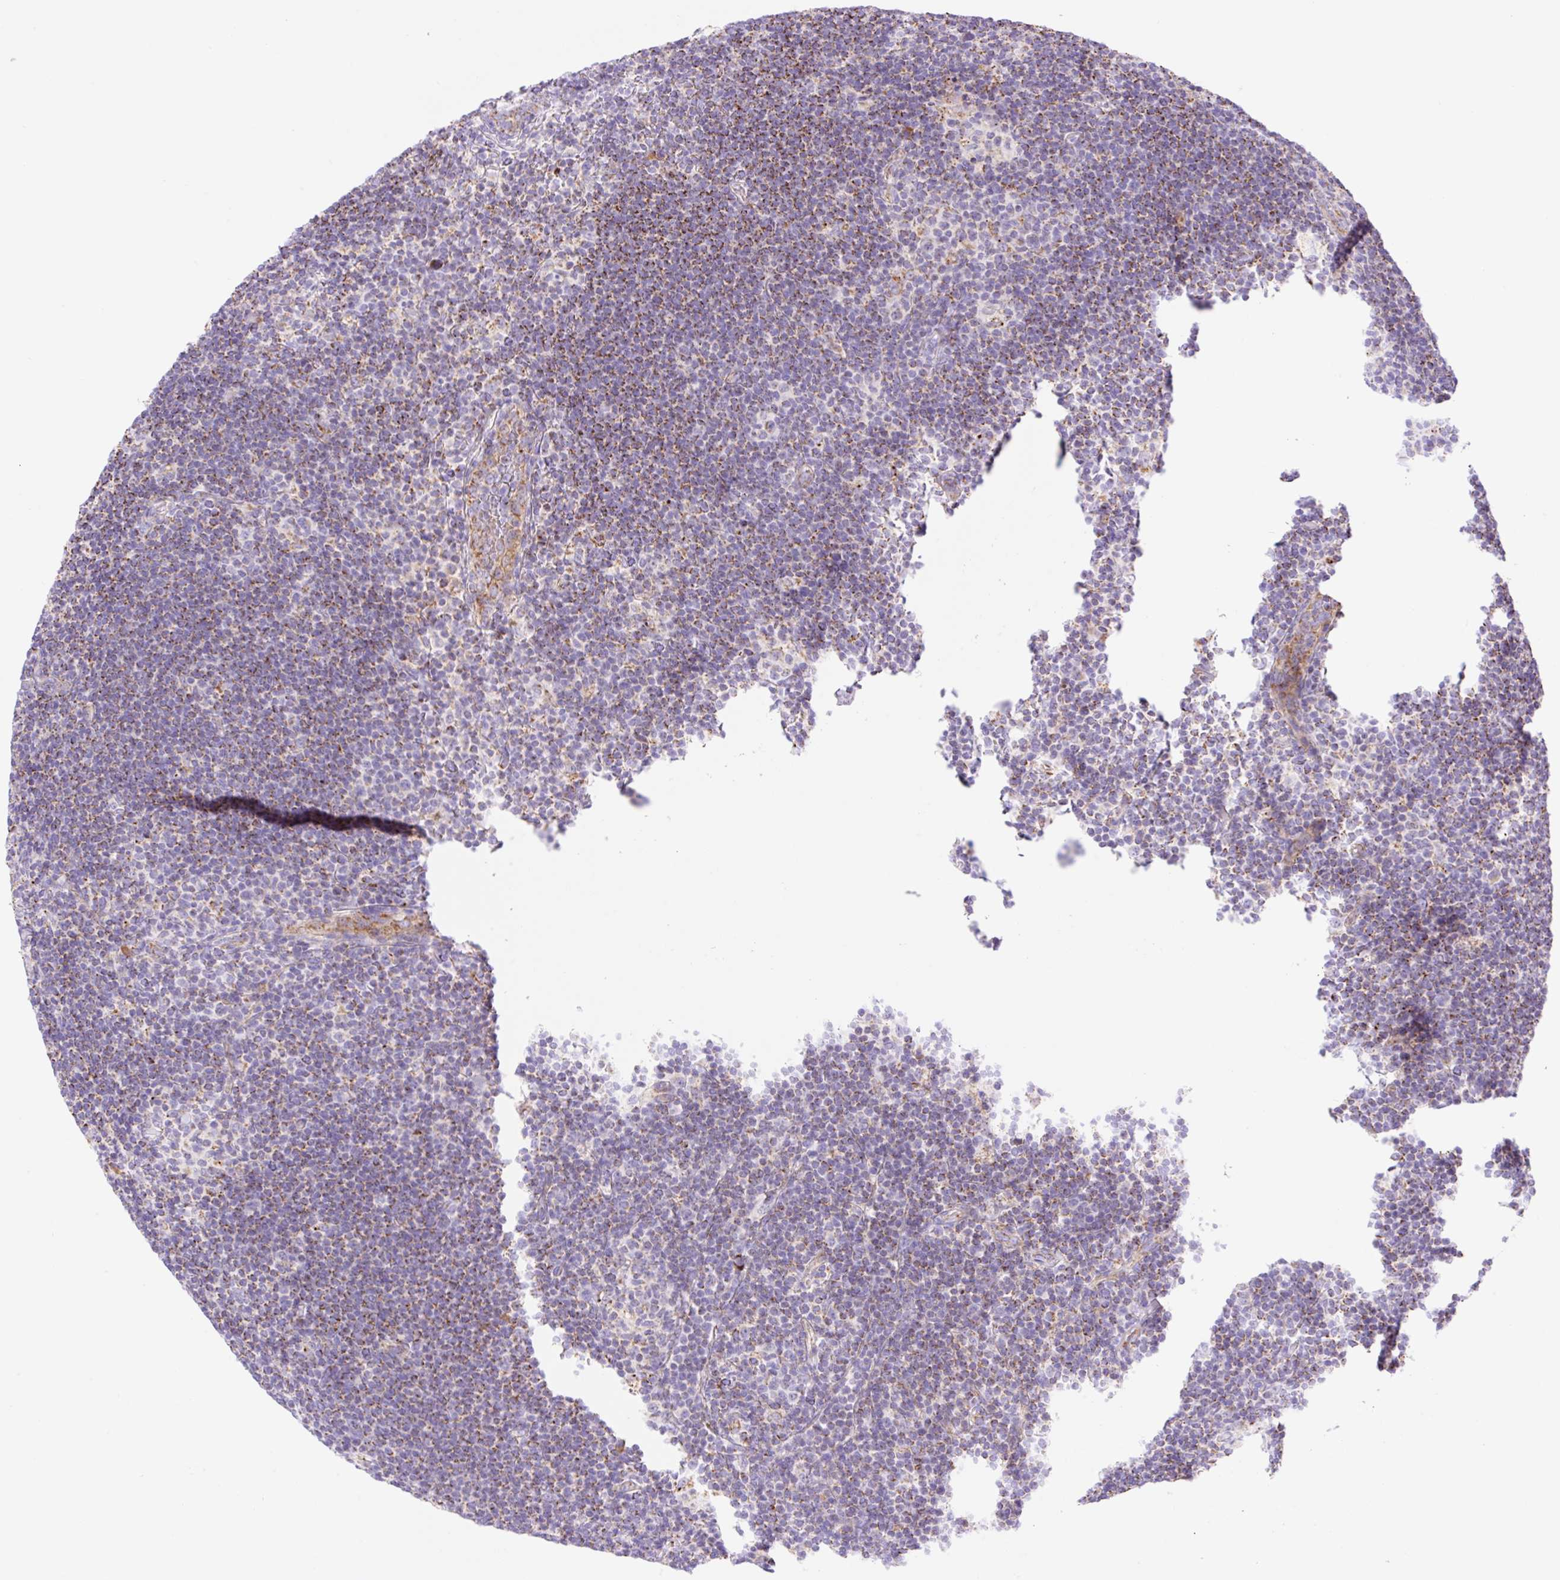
{"staining": {"intensity": "moderate", "quantity": "25%-75%", "location": "cytoplasmic/membranous"}, "tissue": "lymphoma", "cell_type": "Tumor cells", "image_type": "cancer", "snomed": [{"axis": "morphology", "description": "Hodgkin's disease, NOS"}, {"axis": "topography", "description": "Lymph node"}], "caption": "Immunohistochemical staining of lymphoma shows medium levels of moderate cytoplasmic/membranous protein staining in about 25%-75% of tumor cells.", "gene": "ETNK2", "patient": {"sex": "female", "age": 57}}